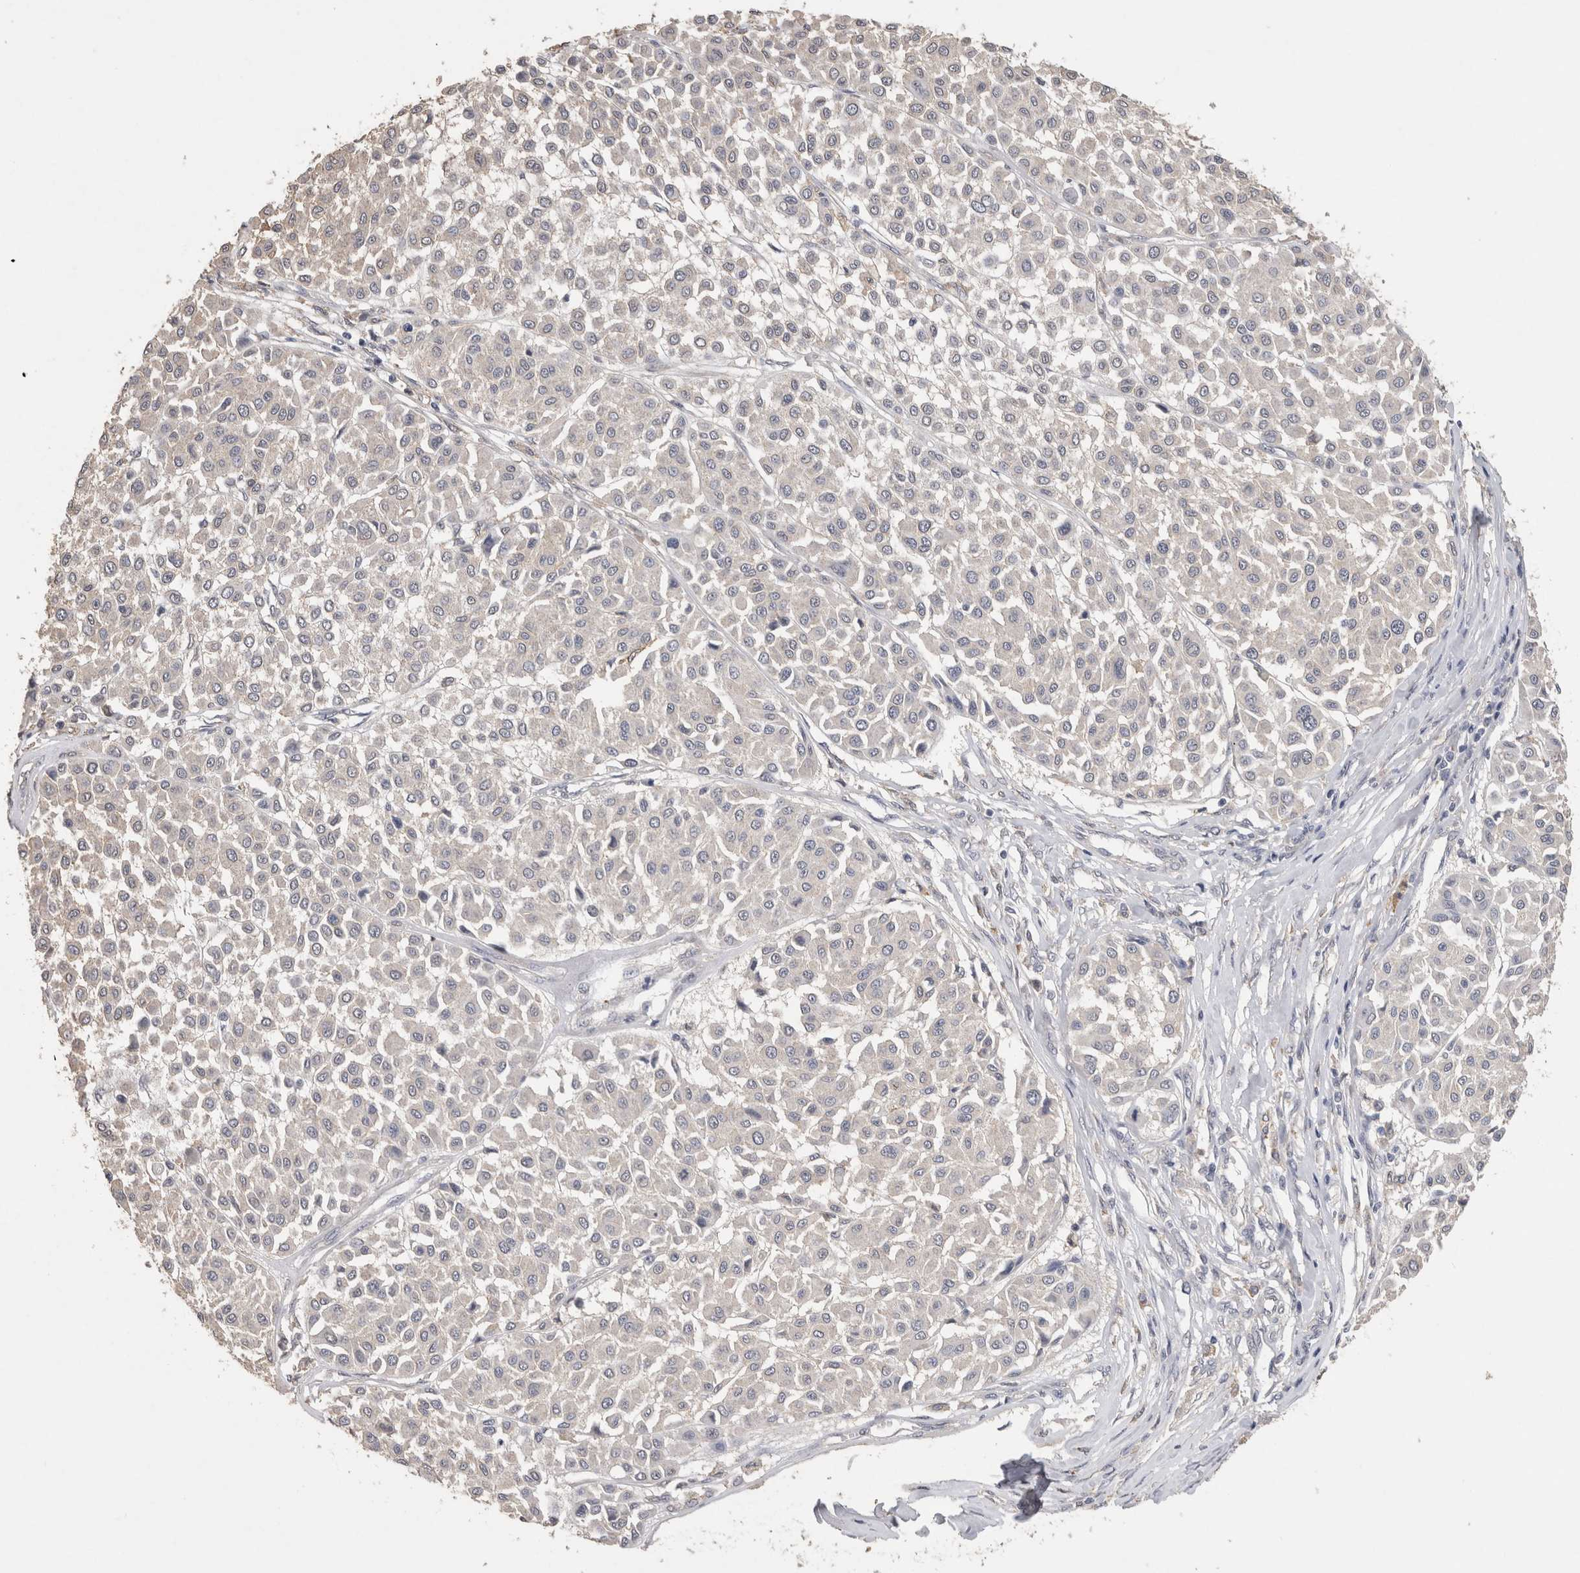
{"staining": {"intensity": "negative", "quantity": "none", "location": "none"}, "tissue": "melanoma", "cell_type": "Tumor cells", "image_type": "cancer", "snomed": [{"axis": "morphology", "description": "Malignant melanoma, Metastatic site"}, {"axis": "topography", "description": "Soft tissue"}], "caption": "There is no significant positivity in tumor cells of melanoma.", "gene": "CNTFR", "patient": {"sex": "male", "age": 41}}